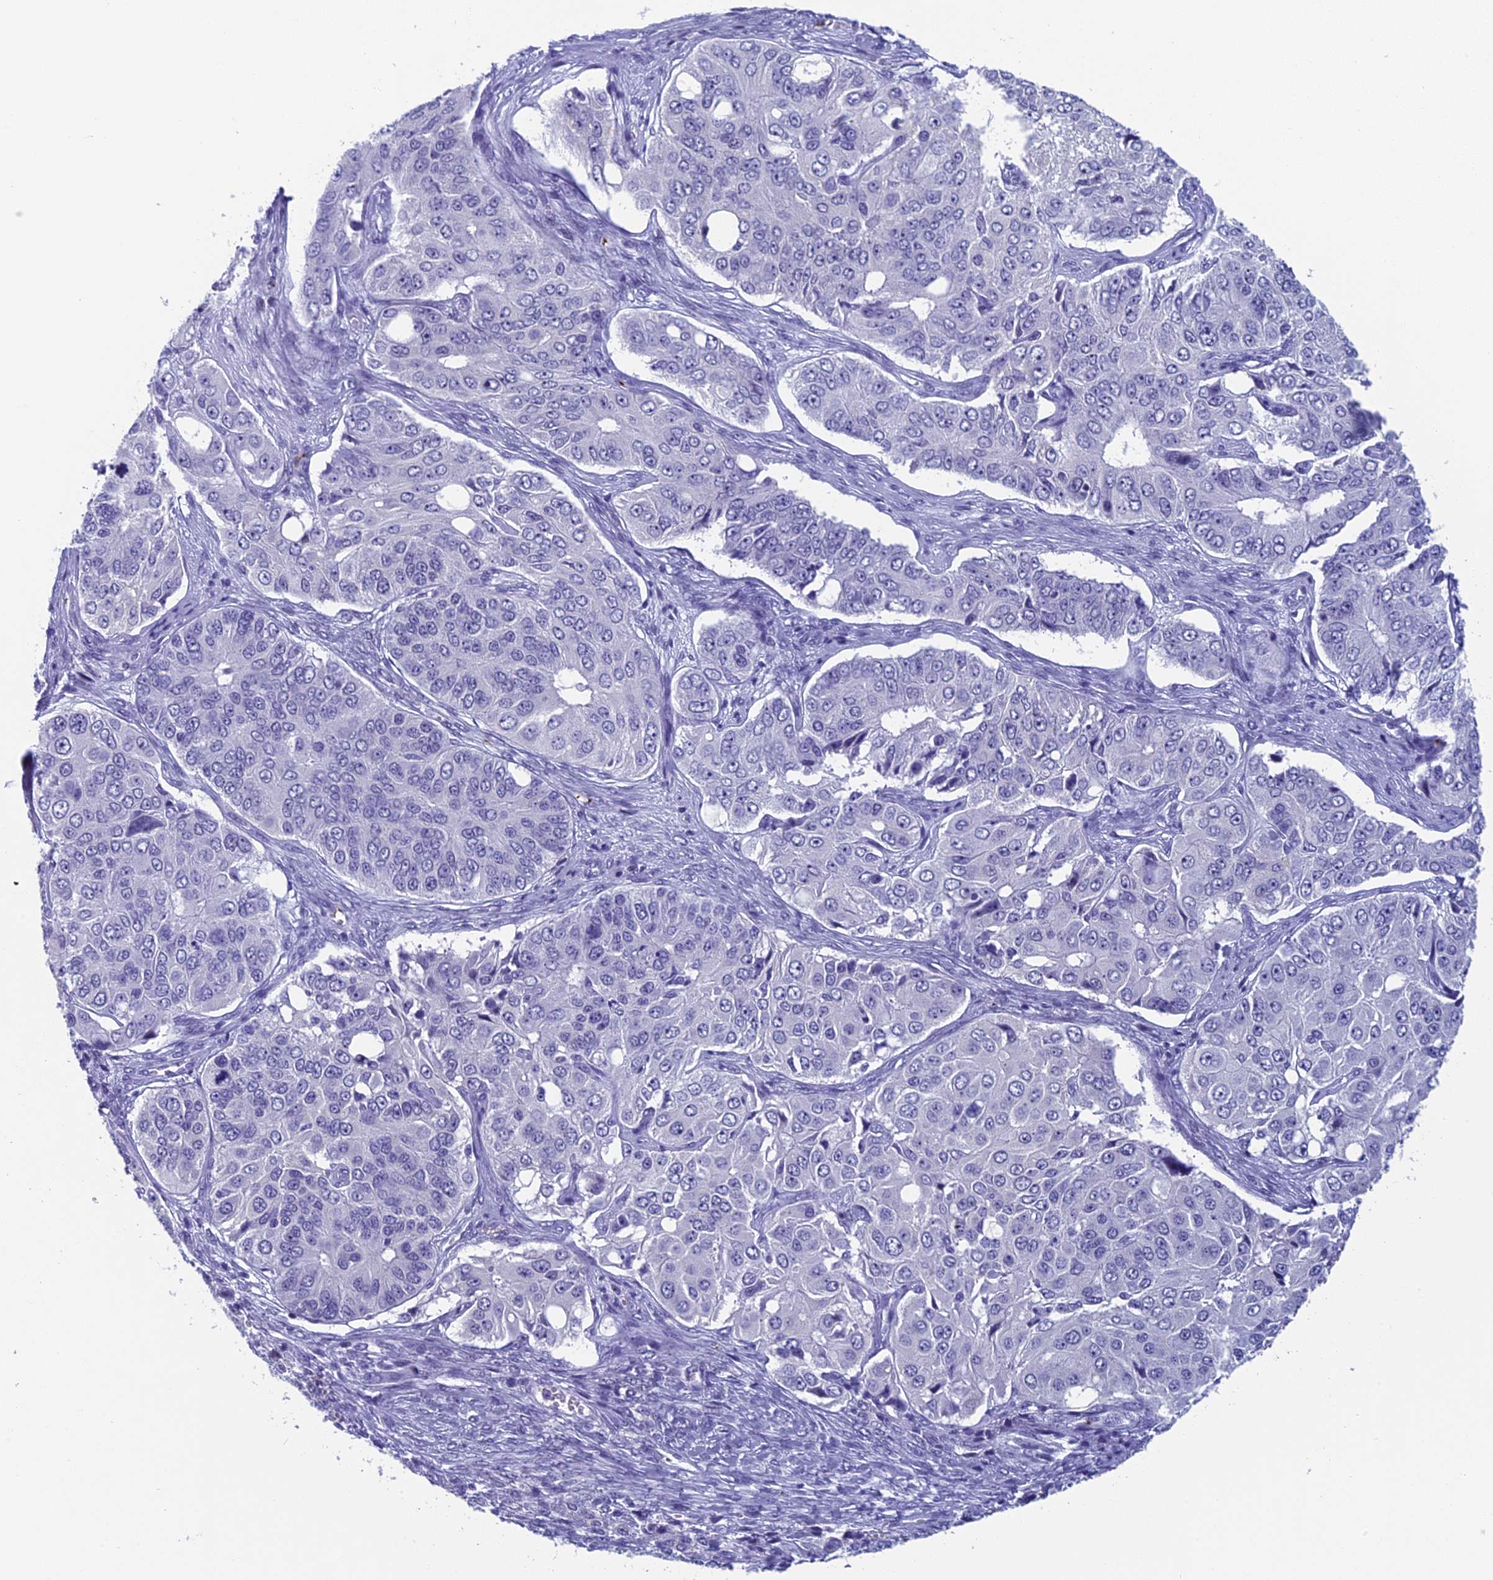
{"staining": {"intensity": "negative", "quantity": "none", "location": "none"}, "tissue": "ovarian cancer", "cell_type": "Tumor cells", "image_type": "cancer", "snomed": [{"axis": "morphology", "description": "Carcinoma, endometroid"}, {"axis": "topography", "description": "Ovary"}], "caption": "A high-resolution histopathology image shows IHC staining of ovarian cancer (endometroid carcinoma), which shows no significant staining in tumor cells. The staining is performed using DAB (3,3'-diaminobenzidine) brown chromogen with nuclei counter-stained in using hematoxylin.", "gene": "AIFM2", "patient": {"sex": "female", "age": 51}}